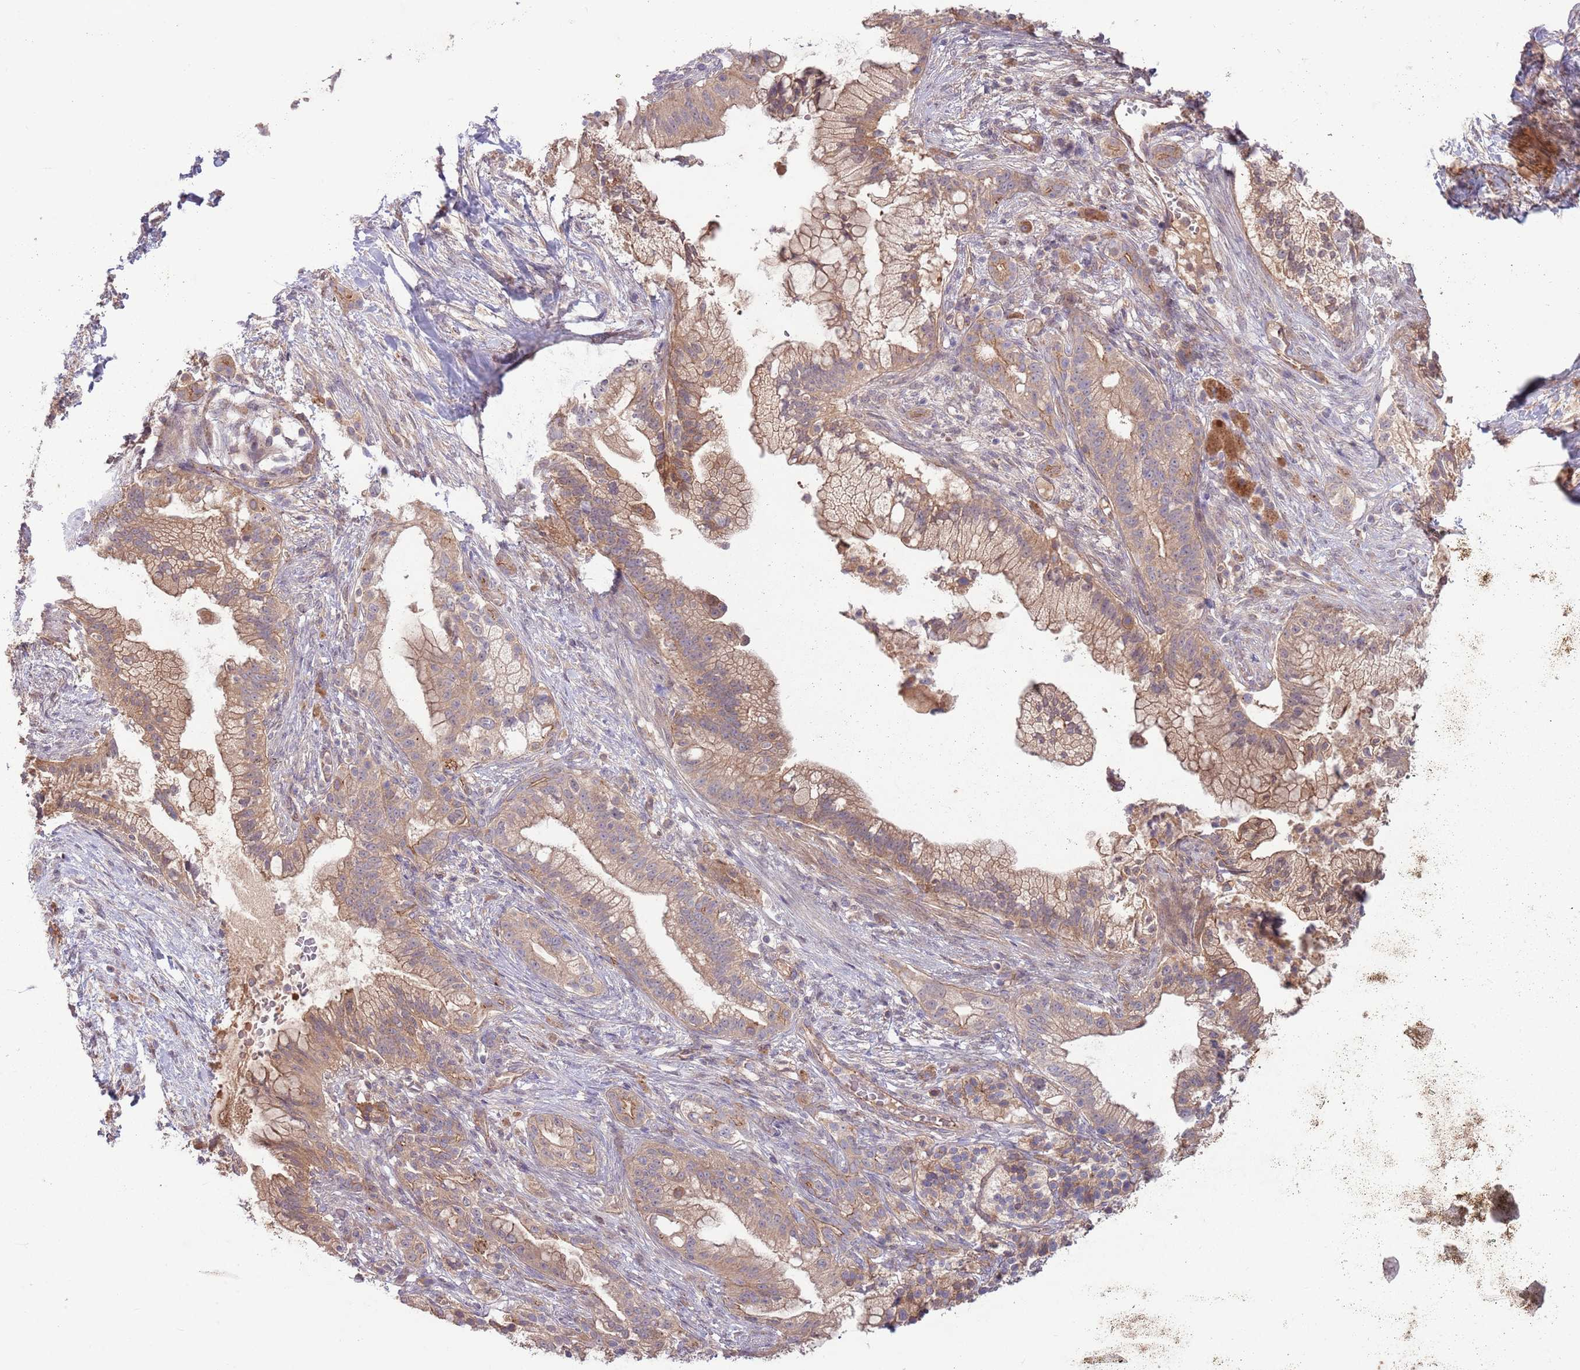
{"staining": {"intensity": "moderate", "quantity": ">75%", "location": "cytoplasmic/membranous"}, "tissue": "pancreatic cancer", "cell_type": "Tumor cells", "image_type": "cancer", "snomed": [{"axis": "morphology", "description": "Adenocarcinoma, NOS"}, {"axis": "topography", "description": "Pancreas"}], "caption": "A high-resolution image shows immunohistochemistry (IHC) staining of pancreatic adenocarcinoma, which reveals moderate cytoplasmic/membranous positivity in approximately >75% of tumor cells. Nuclei are stained in blue.", "gene": "SAV1", "patient": {"sex": "male", "age": 44}}